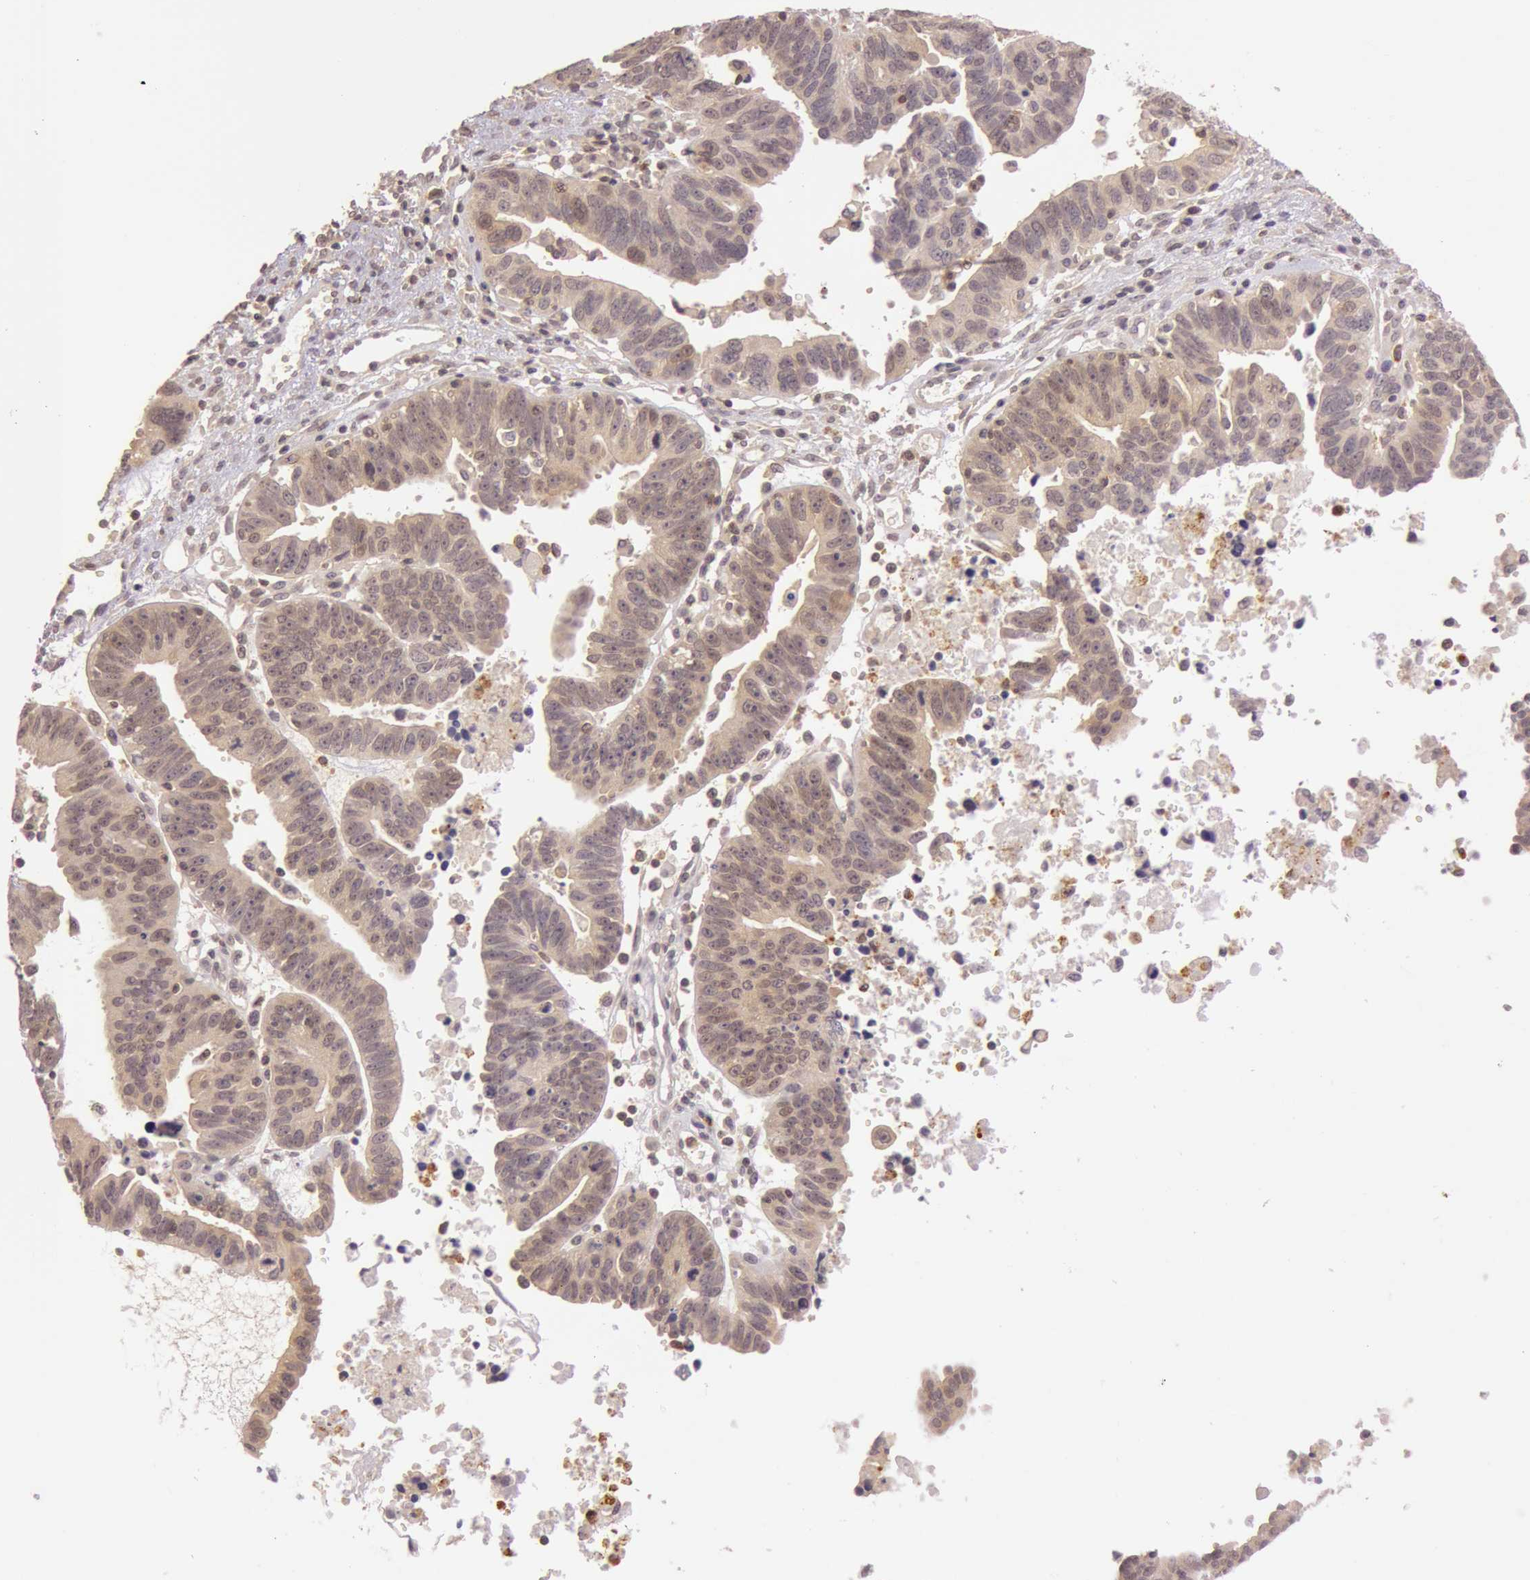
{"staining": {"intensity": "weak", "quantity": ">75%", "location": "cytoplasmic/membranous"}, "tissue": "ovarian cancer", "cell_type": "Tumor cells", "image_type": "cancer", "snomed": [{"axis": "morphology", "description": "Carcinoma, endometroid"}, {"axis": "morphology", "description": "Cystadenocarcinoma, serous, NOS"}, {"axis": "topography", "description": "Ovary"}], "caption": "Weak cytoplasmic/membranous staining is seen in approximately >75% of tumor cells in ovarian serous cystadenocarcinoma.", "gene": "ATG2B", "patient": {"sex": "female", "age": 45}}